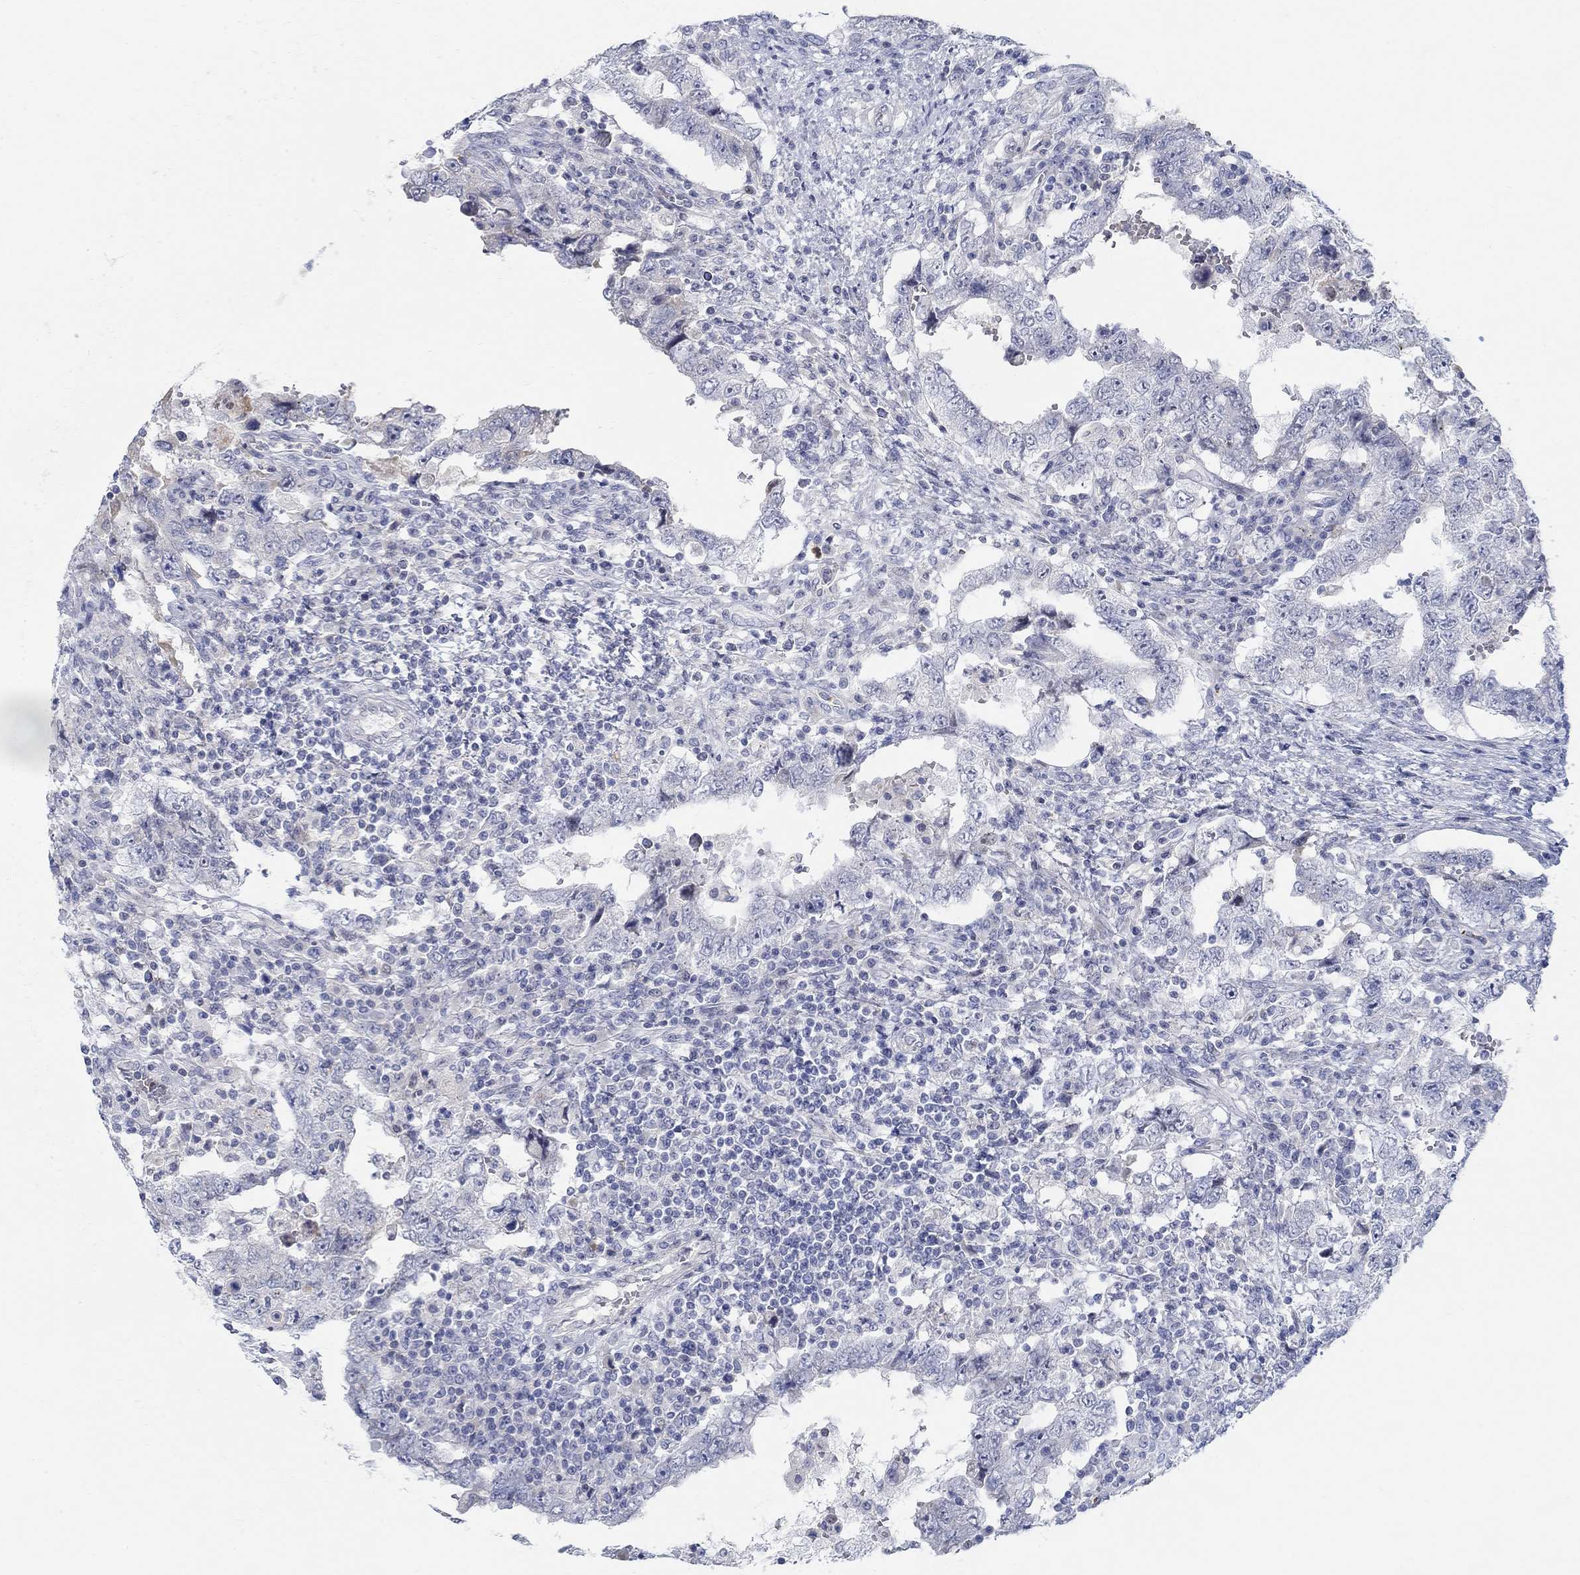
{"staining": {"intensity": "negative", "quantity": "none", "location": "none"}, "tissue": "testis cancer", "cell_type": "Tumor cells", "image_type": "cancer", "snomed": [{"axis": "morphology", "description": "Carcinoma, Embryonal, NOS"}, {"axis": "topography", "description": "Testis"}], "caption": "Immunohistochemical staining of testis cancer (embryonal carcinoma) exhibits no significant expression in tumor cells.", "gene": "ANO7", "patient": {"sex": "male", "age": 26}}